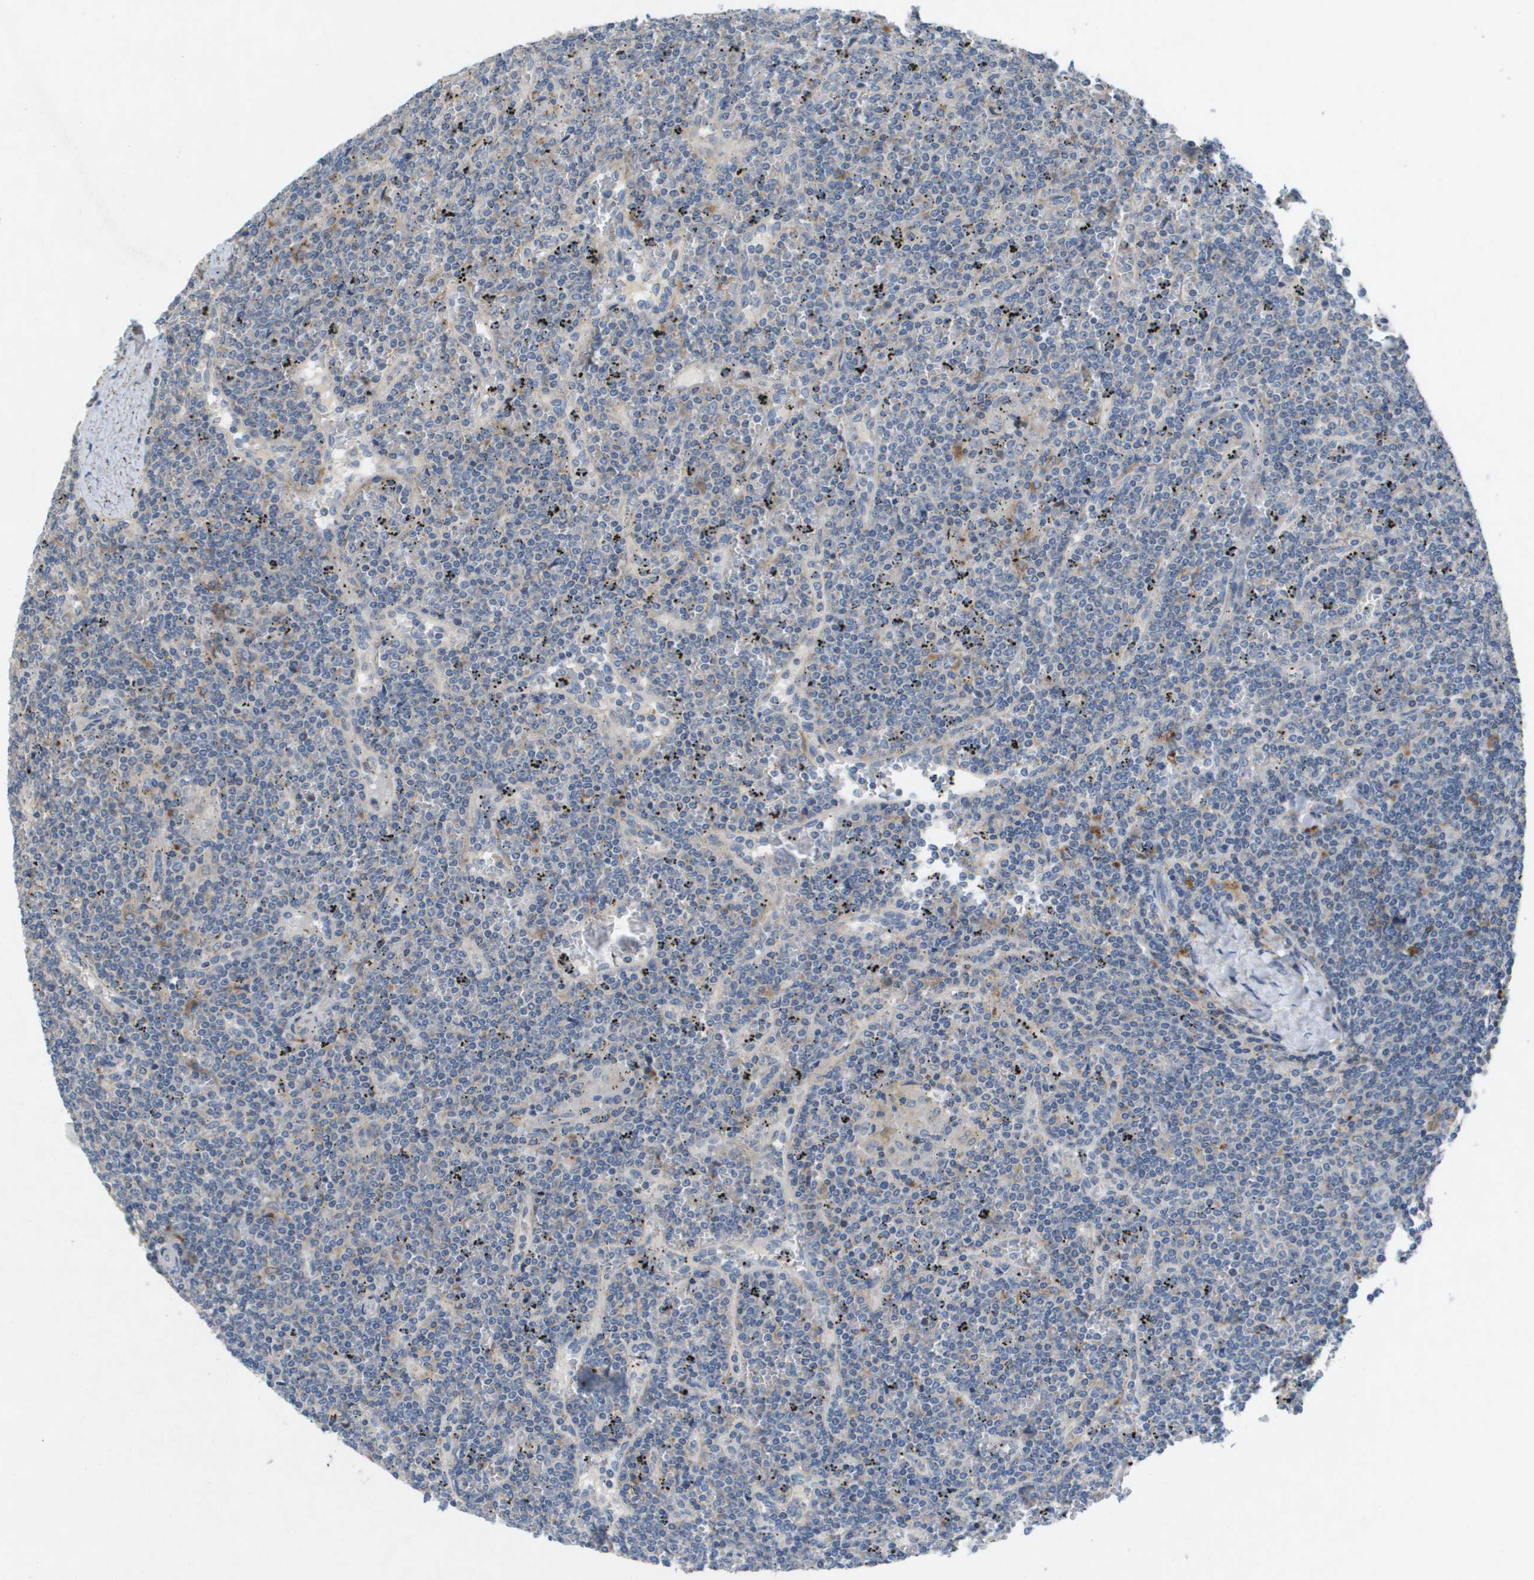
{"staining": {"intensity": "negative", "quantity": "none", "location": "none"}, "tissue": "lymphoma", "cell_type": "Tumor cells", "image_type": "cancer", "snomed": [{"axis": "morphology", "description": "Malignant lymphoma, non-Hodgkin's type, Low grade"}, {"axis": "topography", "description": "Spleen"}], "caption": "Immunohistochemistry (IHC) photomicrograph of human lymphoma stained for a protein (brown), which demonstrates no staining in tumor cells.", "gene": "B3GNT5", "patient": {"sex": "female", "age": 19}}